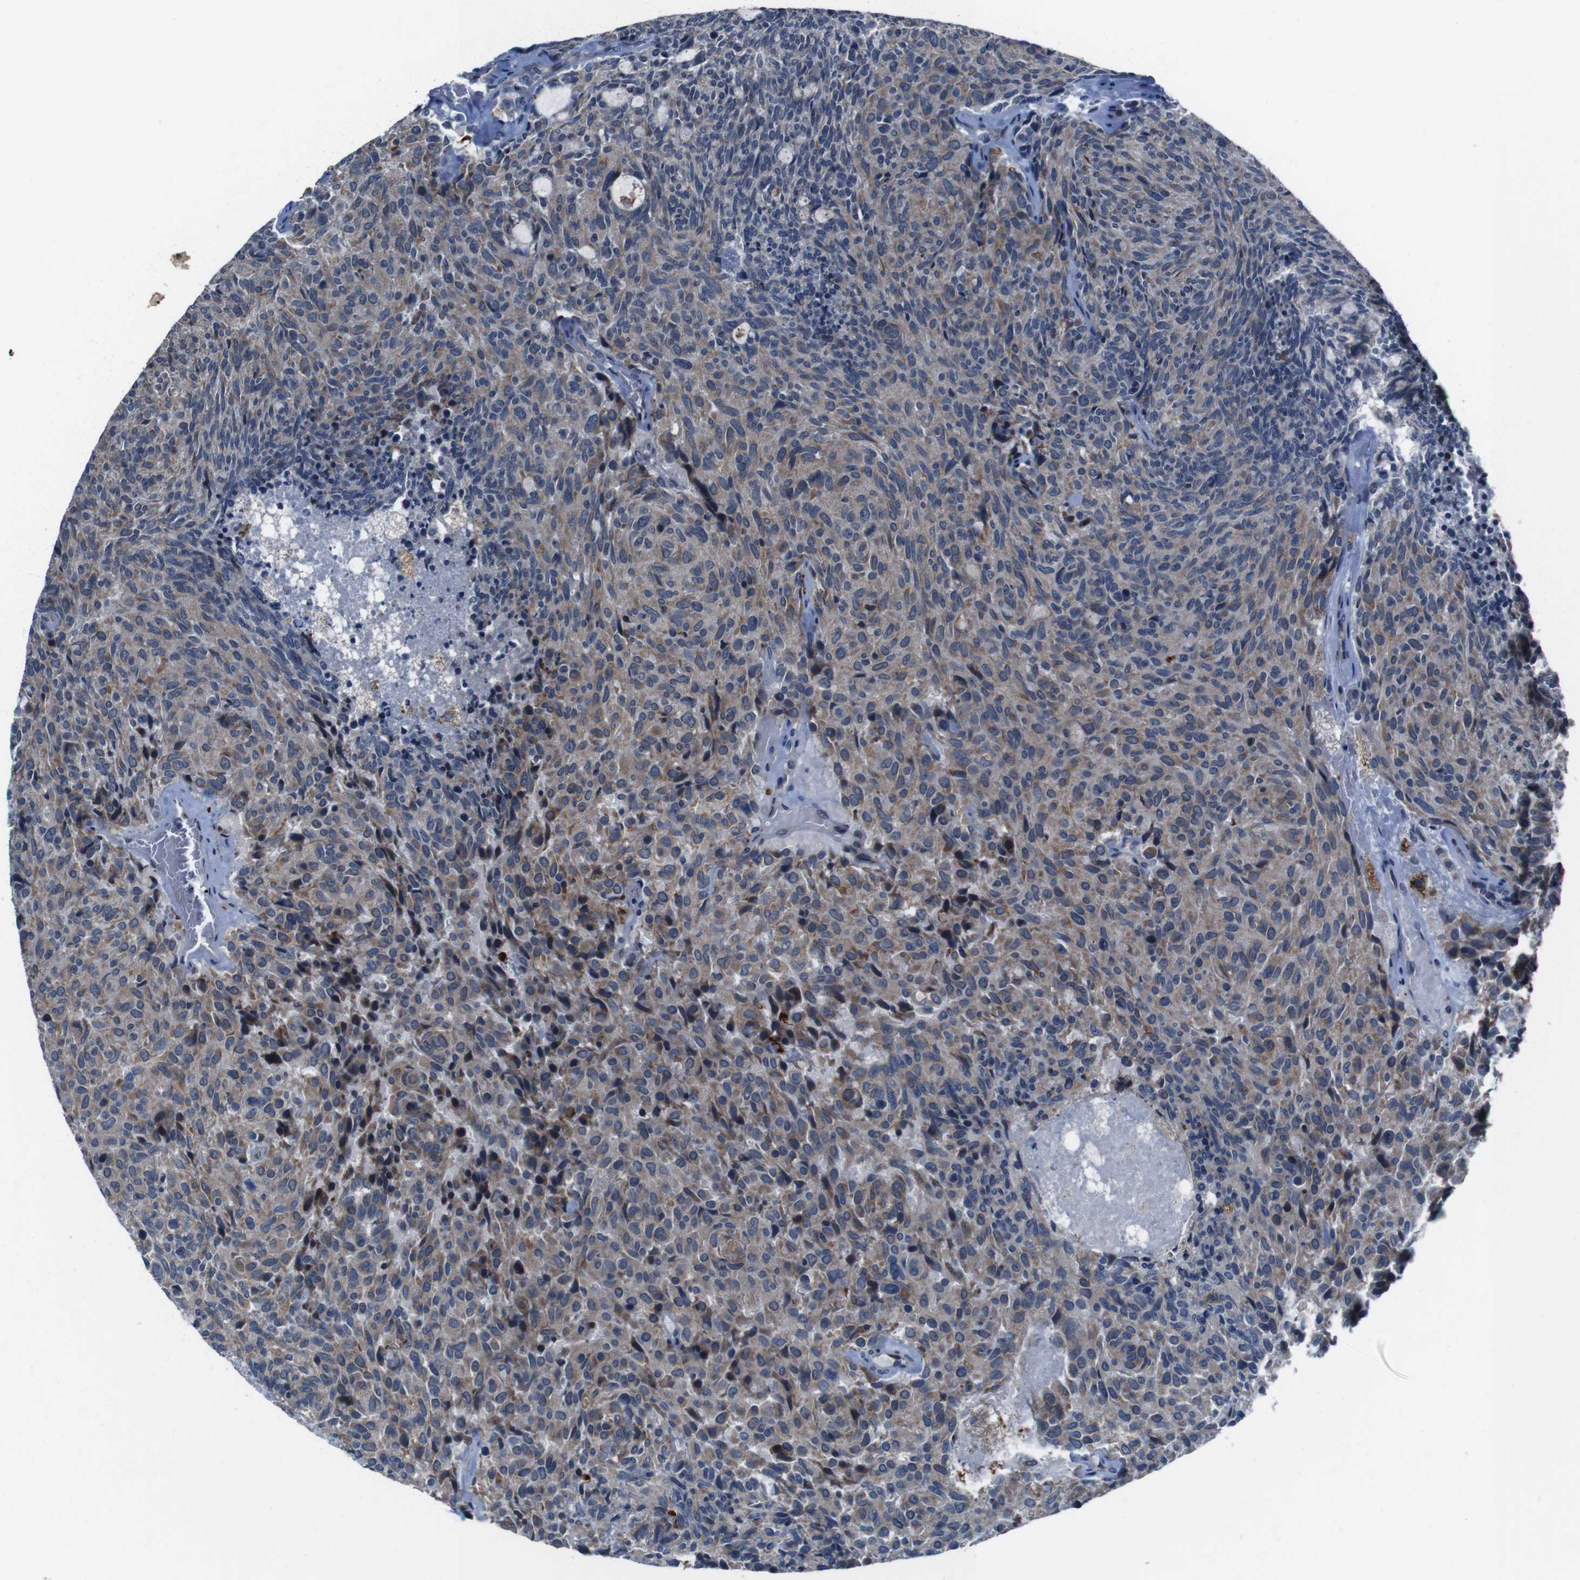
{"staining": {"intensity": "moderate", "quantity": "25%-75%", "location": "cytoplasmic/membranous"}, "tissue": "carcinoid", "cell_type": "Tumor cells", "image_type": "cancer", "snomed": [{"axis": "morphology", "description": "Carcinoid, malignant, NOS"}, {"axis": "topography", "description": "Pancreas"}], "caption": "Immunohistochemistry micrograph of neoplastic tissue: malignant carcinoid stained using IHC exhibits medium levels of moderate protein expression localized specifically in the cytoplasmic/membranous of tumor cells, appearing as a cytoplasmic/membranous brown color.", "gene": "CDH22", "patient": {"sex": "female", "age": 54}}